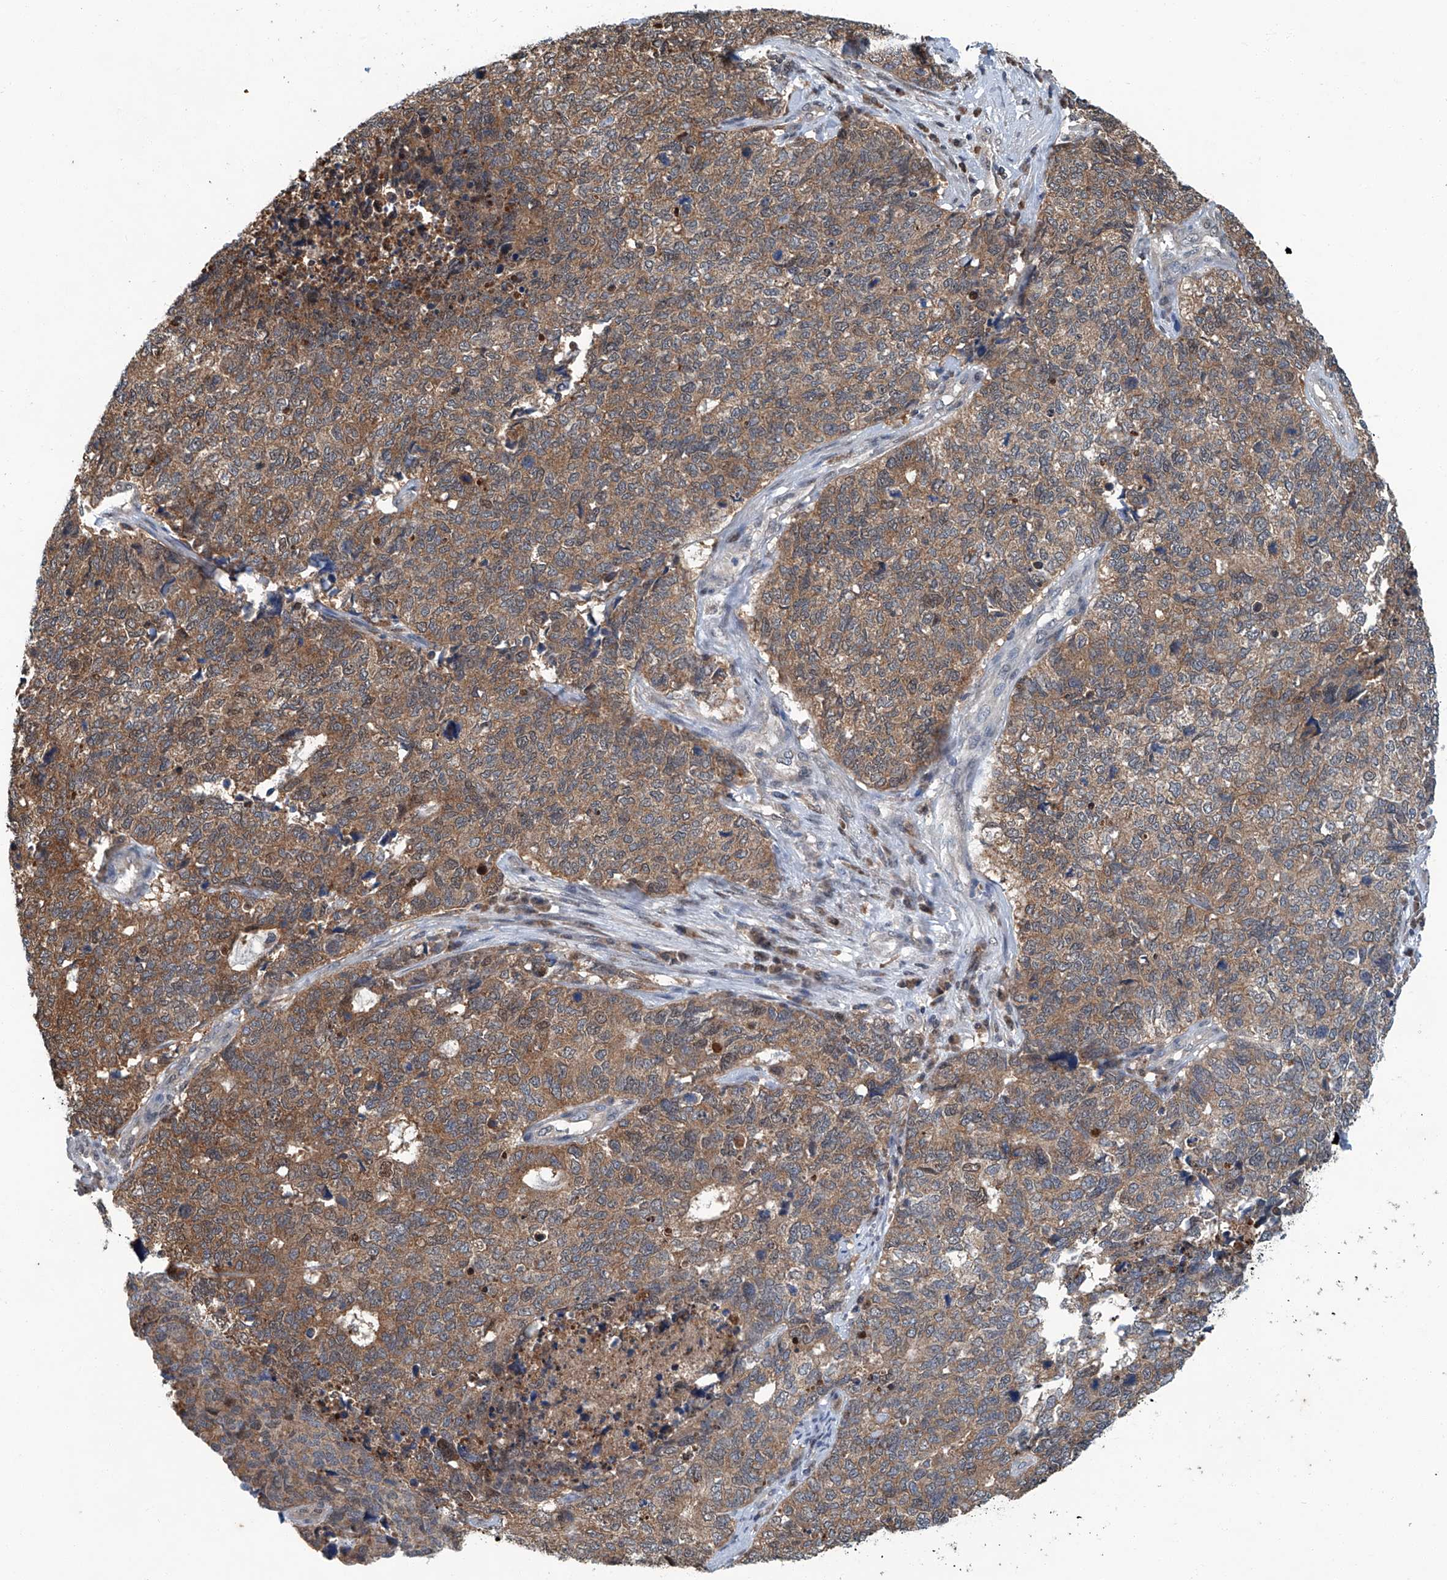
{"staining": {"intensity": "moderate", "quantity": ">75%", "location": "cytoplasmic/membranous"}, "tissue": "cervical cancer", "cell_type": "Tumor cells", "image_type": "cancer", "snomed": [{"axis": "morphology", "description": "Squamous cell carcinoma, NOS"}, {"axis": "topography", "description": "Cervix"}], "caption": "Immunohistochemistry (DAB (3,3'-diaminobenzidine)) staining of human cervical cancer reveals moderate cytoplasmic/membranous protein staining in approximately >75% of tumor cells.", "gene": "CLK1", "patient": {"sex": "female", "age": 63}}